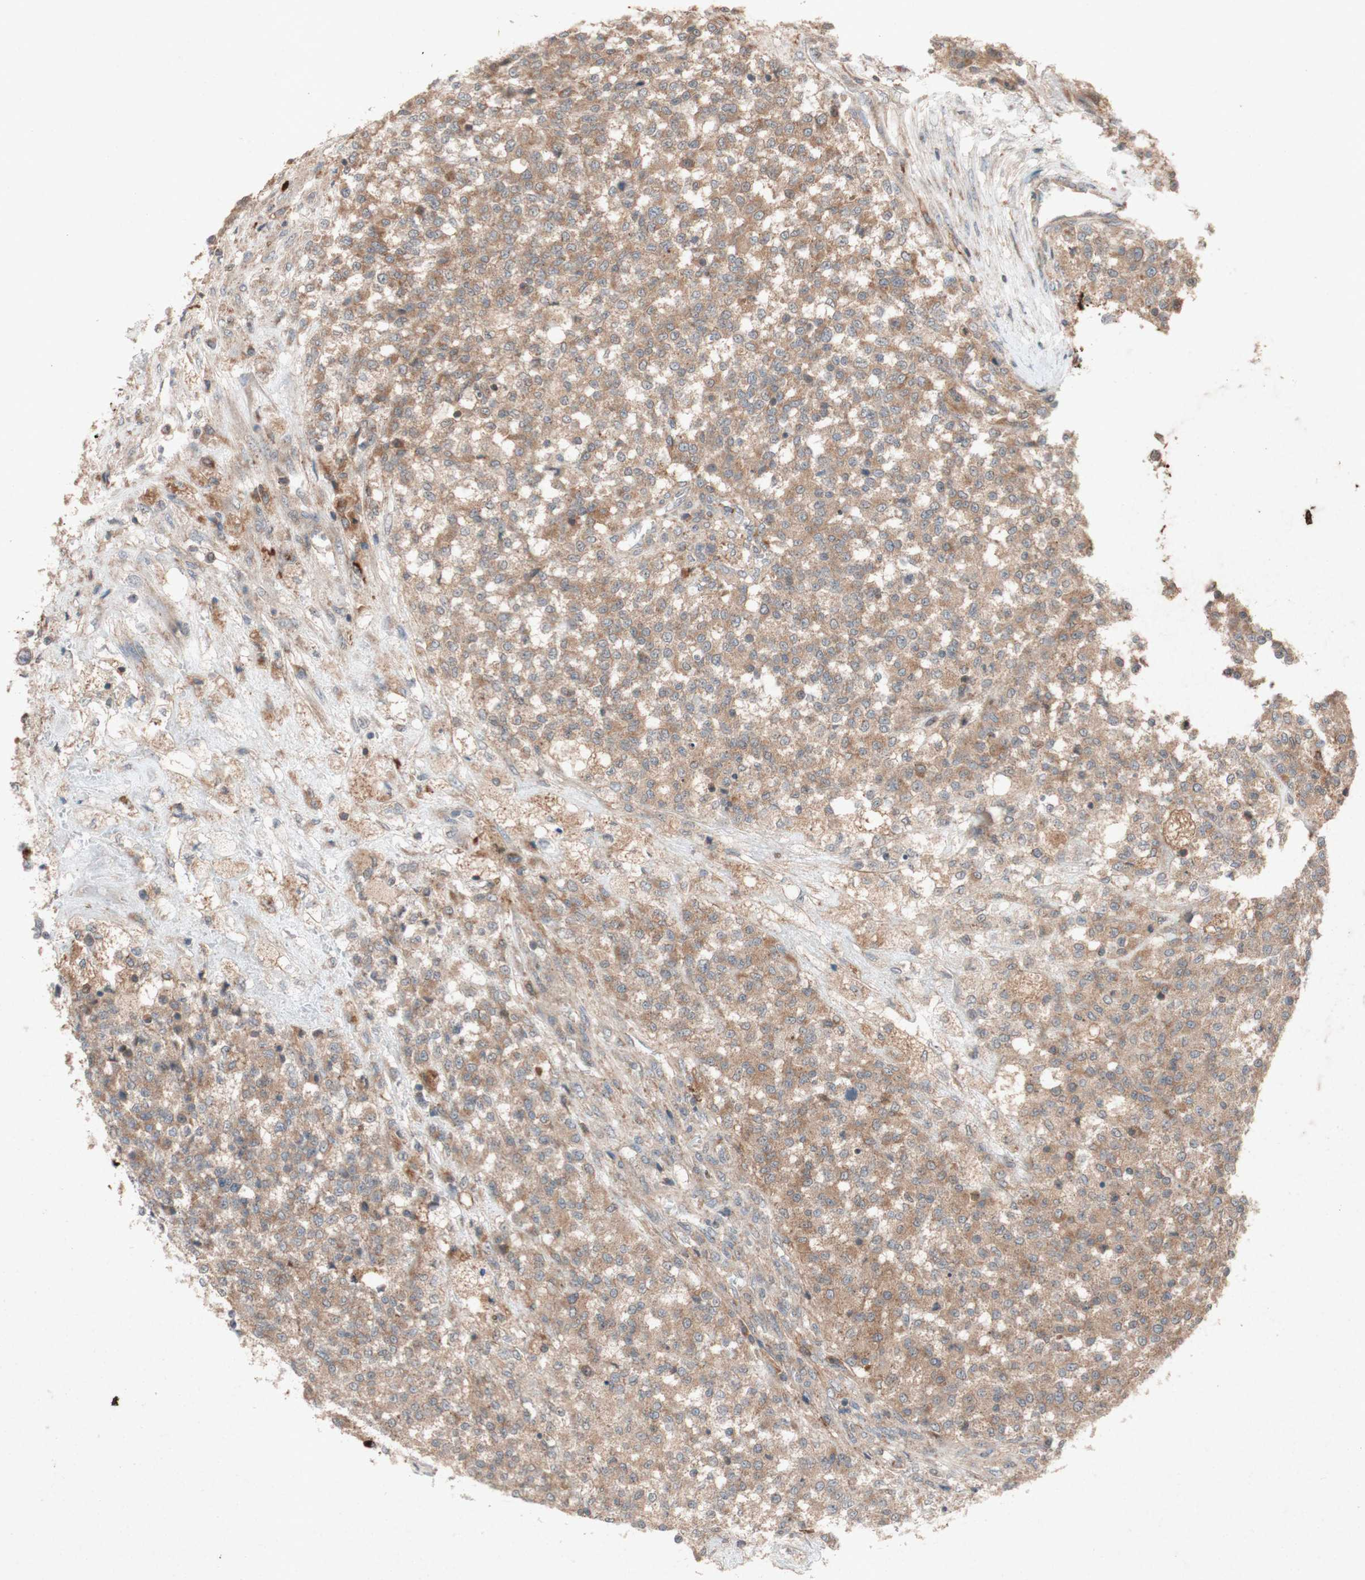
{"staining": {"intensity": "moderate", "quantity": ">75%", "location": "cytoplasmic/membranous"}, "tissue": "testis cancer", "cell_type": "Tumor cells", "image_type": "cancer", "snomed": [{"axis": "morphology", "description": "Seminoma, NOS"}, {"axis": "topography", "description": "Testis"}], "caption": "Tumor cells show moderate cytoplasmic/membranous expression in approximately >75% of cells in testis cancer (seminoma). Using DAB (brown) and hematoxylin (blue) stains, captured at high magnification using brightfield microscopy.", "gene": "ATP6V1F", "patient": {"sex": "male", "age": 59}}